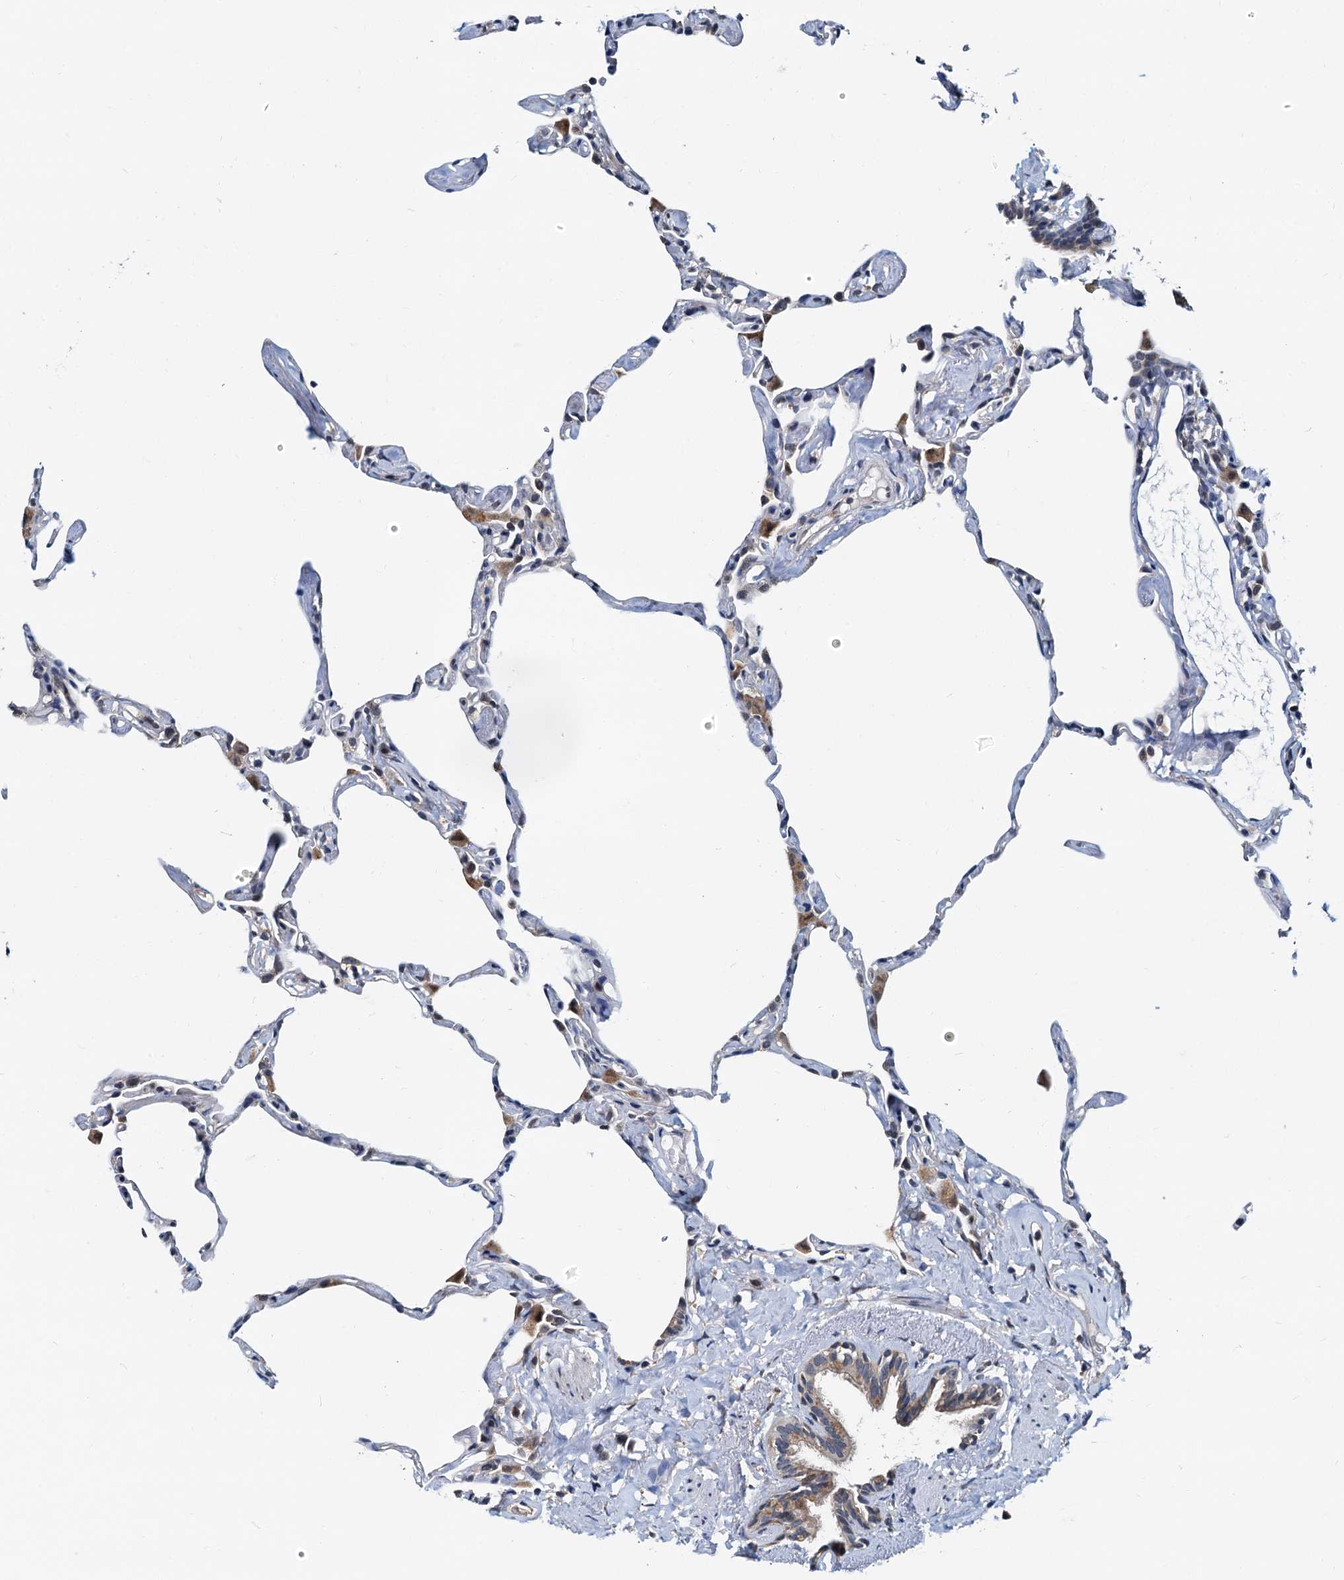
{"staining": {"intensity": "weak", "quantity": "<25%", "location": "cytoplasmic/membranous"}, "tissue": "lung", "cell_type": "Alveolar cells", "image_type": "normal", "snomed": [{"axis": "morphology", "description": "Normal tissue, NOS"}, {"axis": "topography", "description": "Lung"}], "caption": "A high-resolution image shows IHC staining of normal lung, which reveals no significant expression in alveolar cells.", "gene": "MCMBP", "patient": {"sex": "male", "age": 65}}